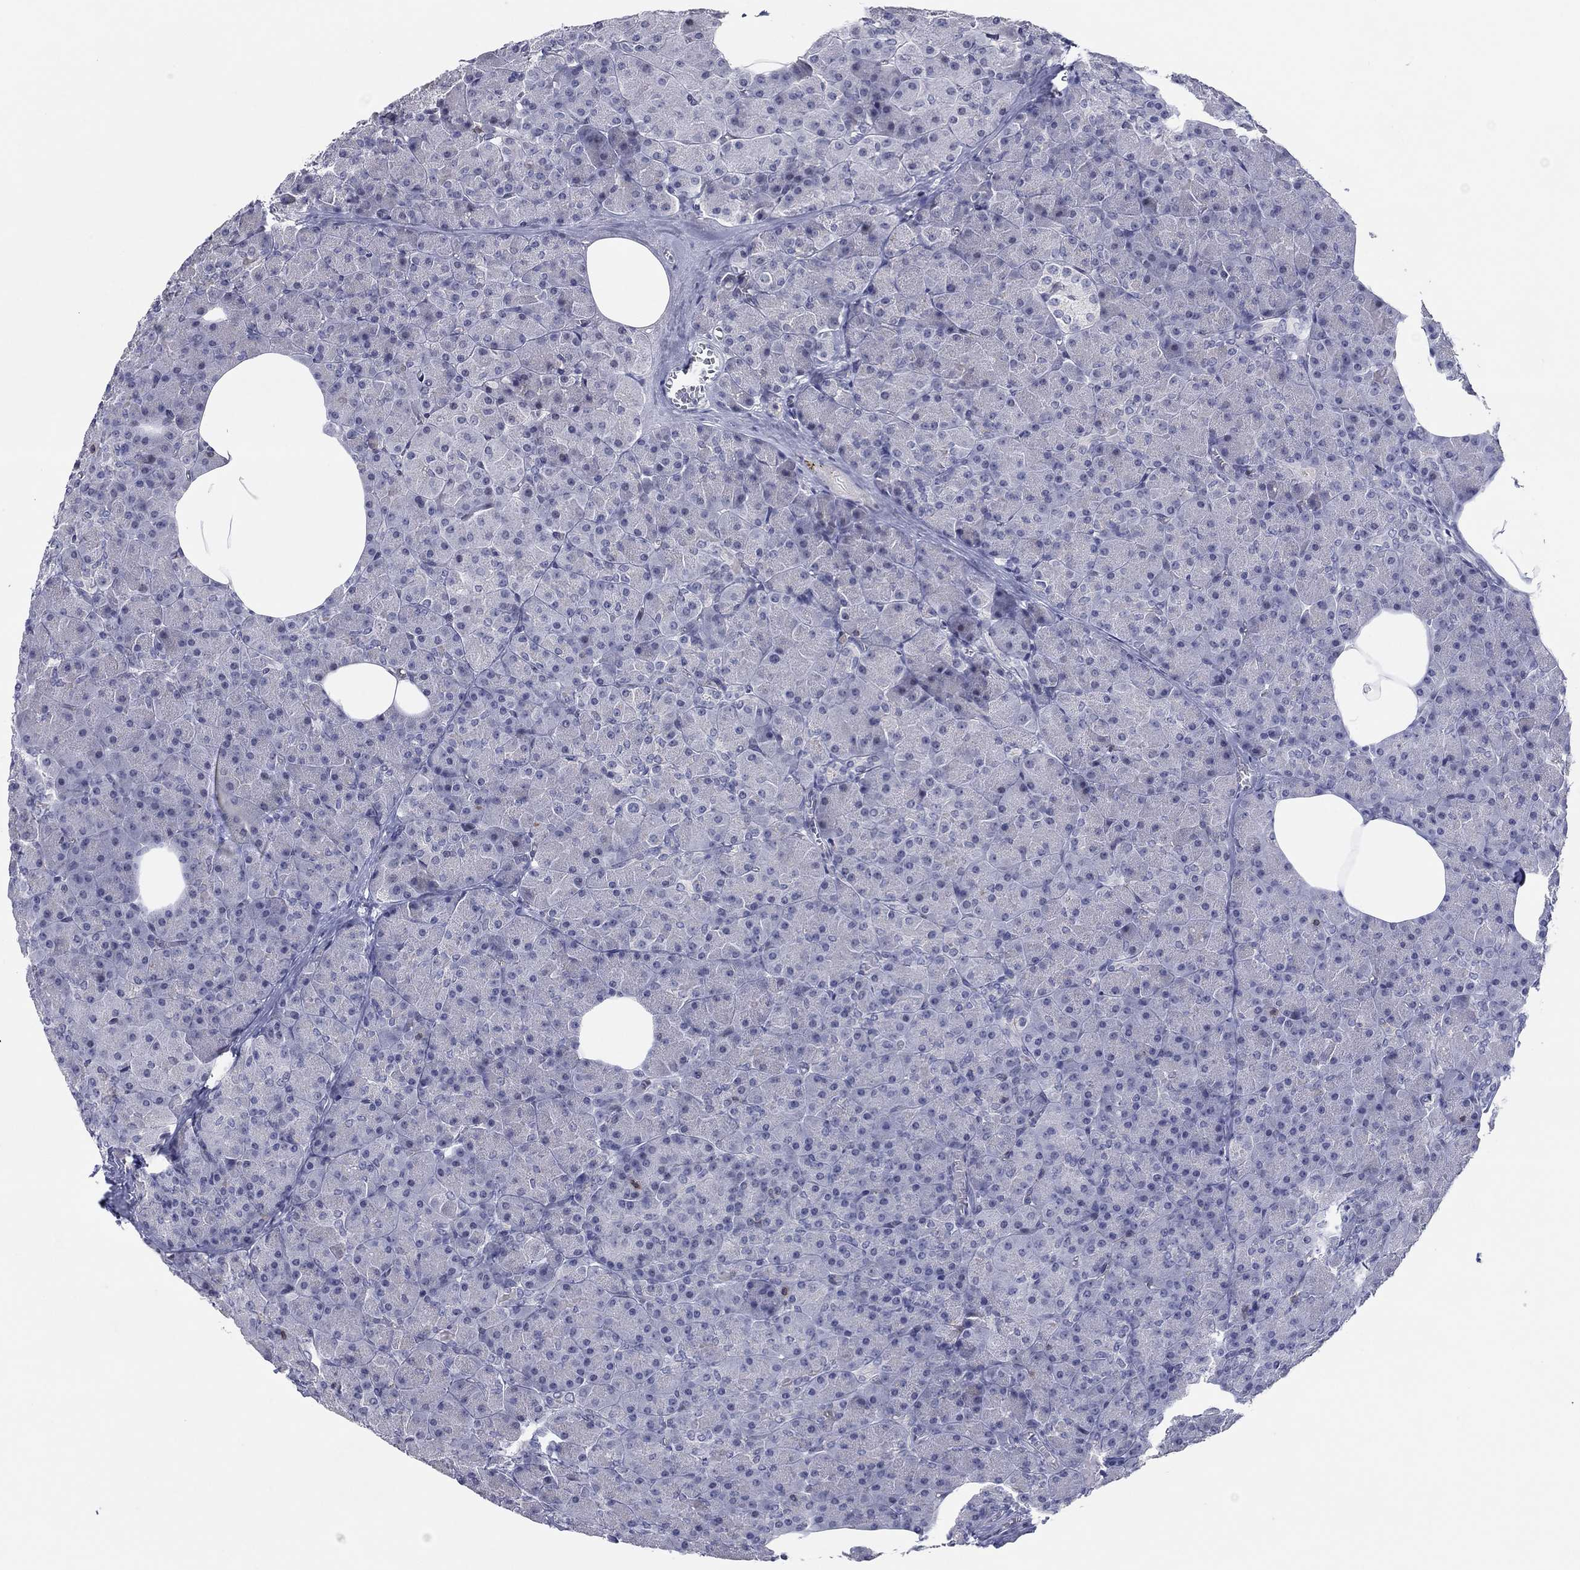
{"staining": {"intensity": "negative", "quantity": "none", "location": "none"}, "tissue": "pancreas", "cell_type": "Exocrine glandular cells", "image_type": "normal", "snomed": [{"axis": "morphology", "description": "Normal tissue, NOS"}, {"axis": "topography", "description": "Pancreas"}], "caption": "Immunohistochemistry (IHC) of normal pancreas displays no positivity in exocrine glandular cells.", "gene": "ITGAE", "patient": {"sex": "female", "age": 45}}